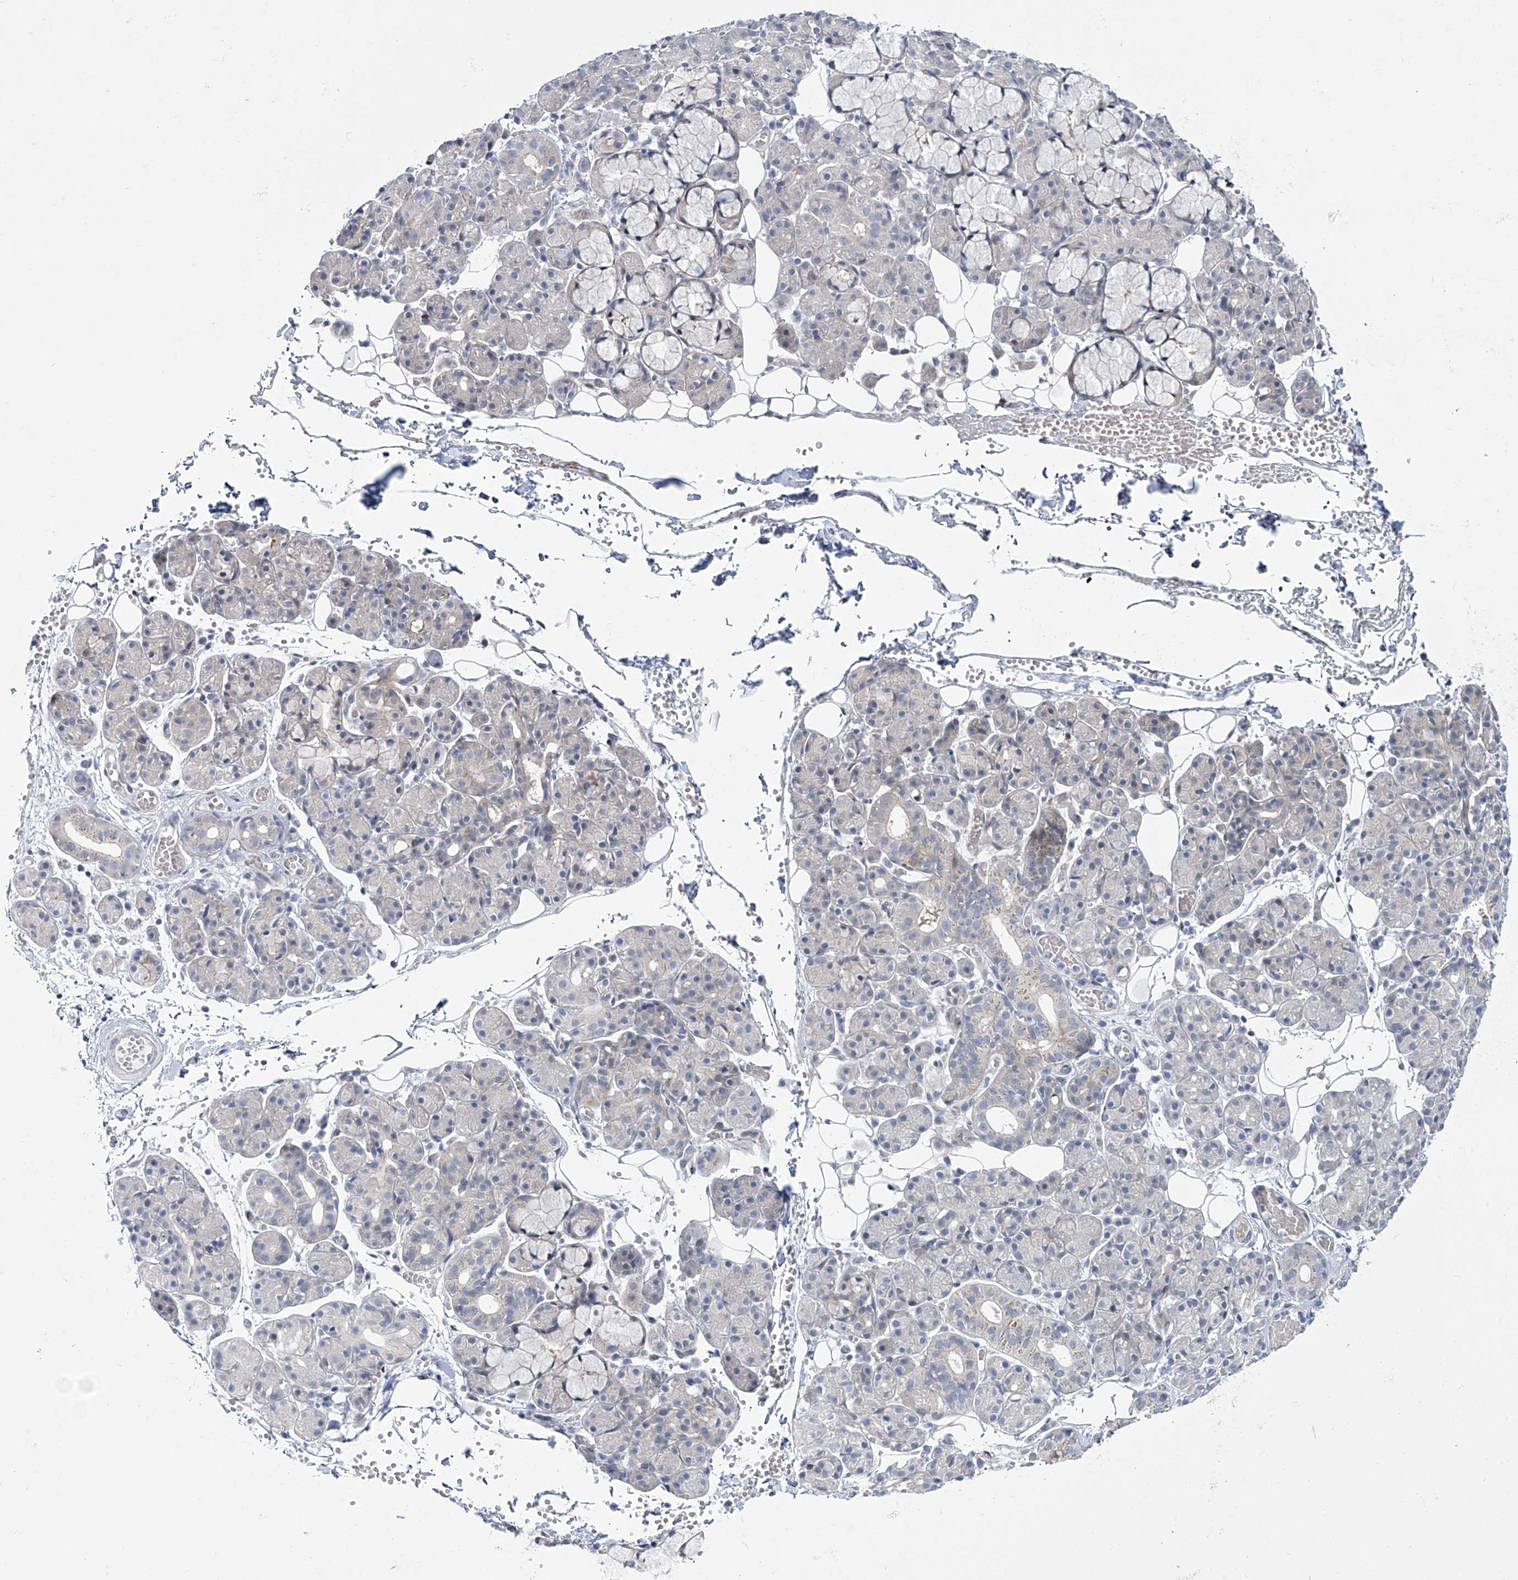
{"staining": {"intensity": "negative", "quantity": "none", "location": "none"}, "tissue": "salivary gland", "cell_type": "Glandular cells", "image_type": "normal", "snomed": [{"axis": "morphology", "description": "Normal tissue, NOS"}, {"axis": "topography", "description": "Salivary gland"}], "caption": "Micrograph shows no protein expression in glandular cells of unremarkable salivary gland.", "gene": "TRIM60", "patient": {"sex": "male", "age": 63}}